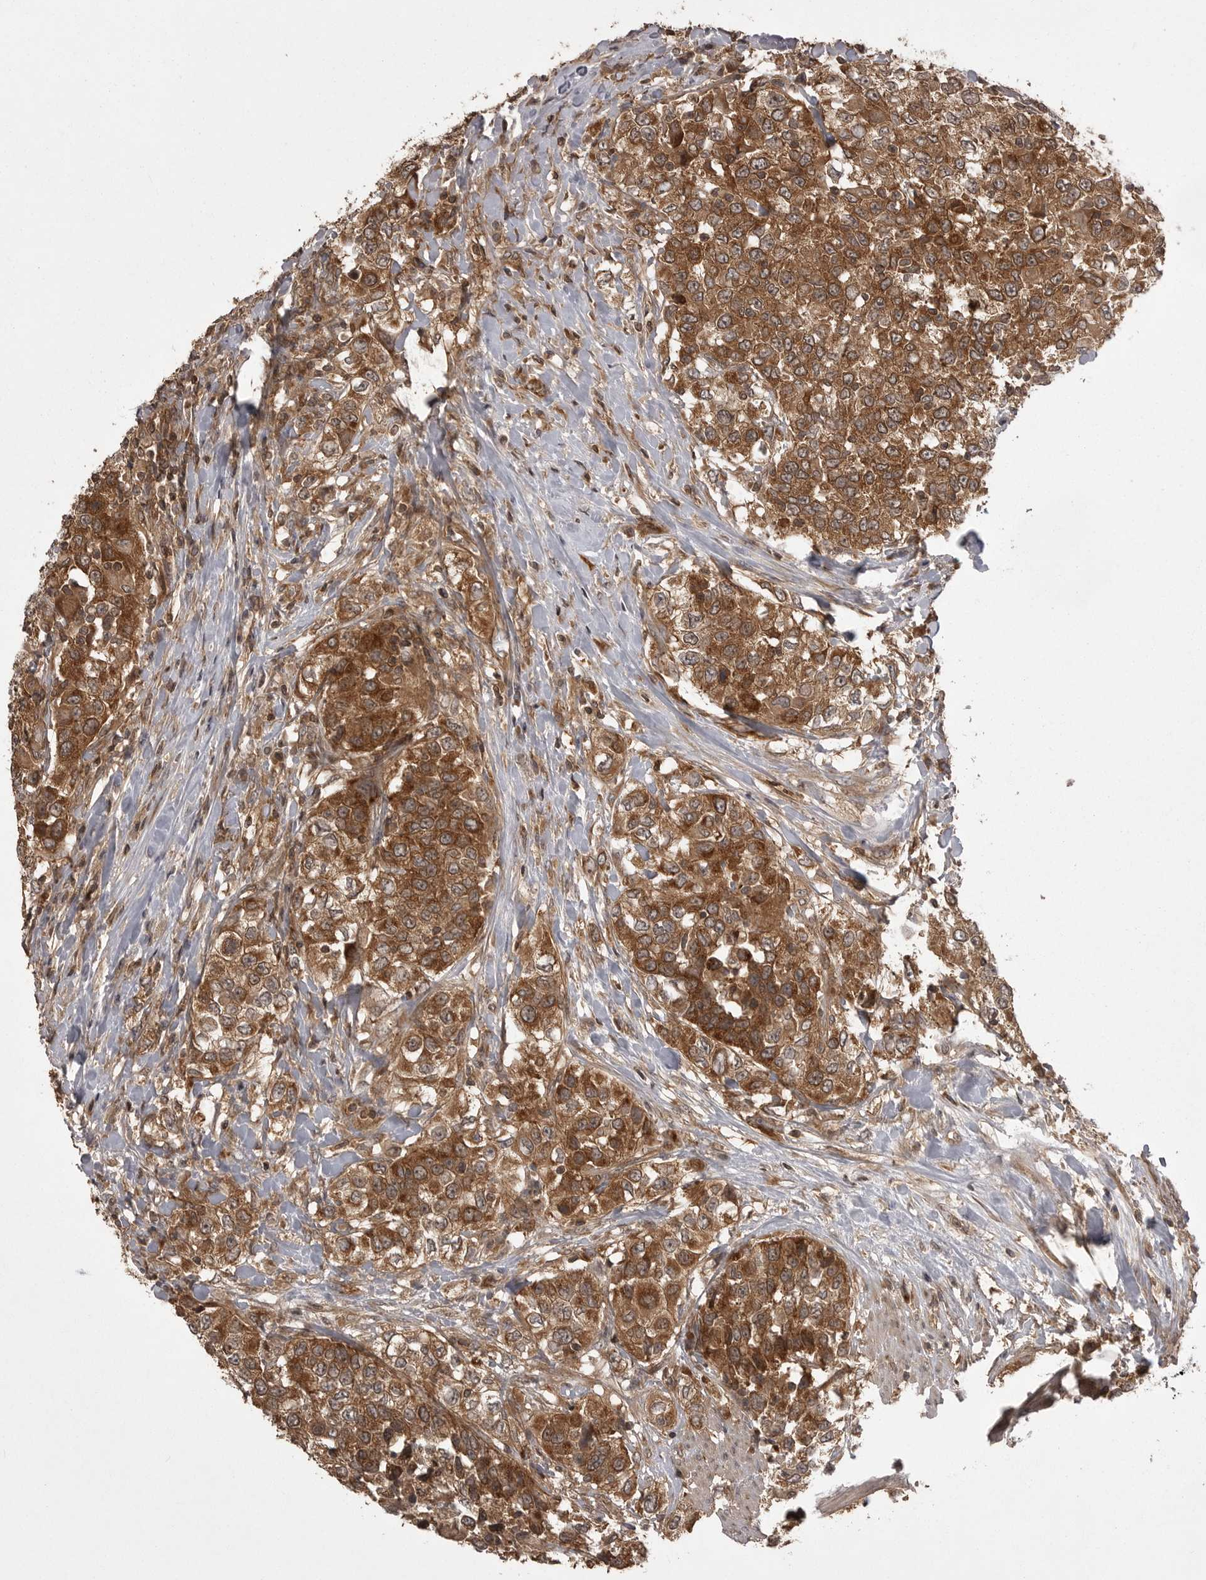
{"staining": {"intensity": "moderate", "quantity": ">75%", "location": "cytoplasmic/membranous"}, "tissue": "urothelial cancer", "cell_type": "Tumor cells", "image_type": "cancer", "snomed": [{"axis": "morphology", "description": "Urothelial carcinoma, High grade"}, {"axis": "topography", "description": "Urinary bladder"}], "caption": "Urothelial carcinoma (high-grade) stained with DAB immunohistochemistry (IHC) exhibits medium levels of moderate cytoplasmic/membranous expression in approximately >75% of tumor cells.", "gene": "STK24", "patient": {"sex": "female", "age": 80}}